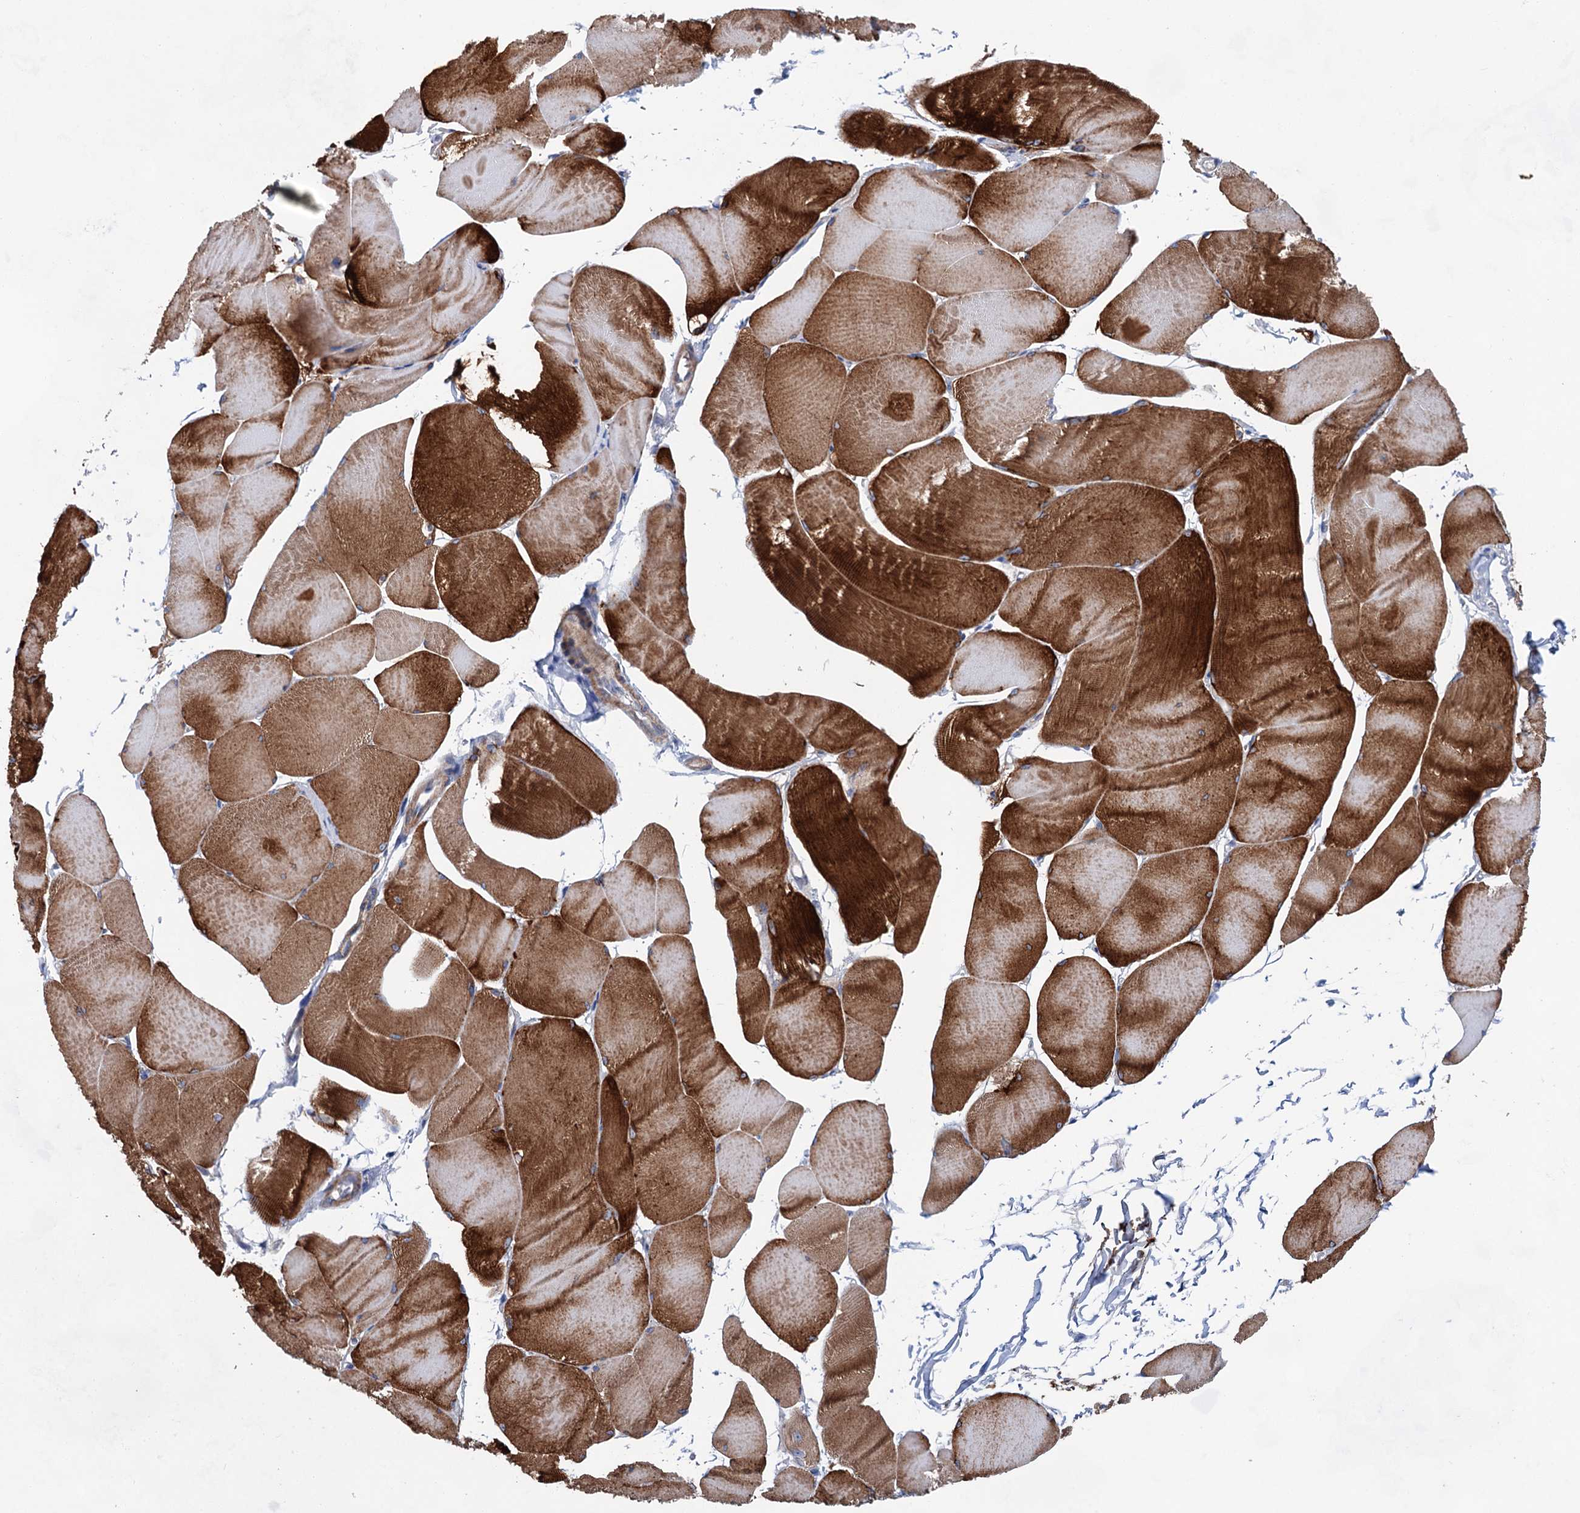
{"staining": {"intensity": "strong", "quantity": ">75%", "location": "cytoplasmic/membranous"}, "tissue": "skeletal muscle", "cell_type": "Myocytes", "image_type": "normal", "snomed": [{"axis": "morphology", "description": "Normal tissue, NOS"}, {"axis": "morphology", "description": "Basal cell carcinoma"}, {"axis": "topography", "description": "Skeletal muscle"}], "caption": "Immunohistochemical staining of benign skeletal muscle reveals strong cytoplasmic/membranous protein expression in about >75% of myocytes. (IHC, brightfield microscopy, high magnification).", "gene": "GPR155", "patient": {"sex": "female", "age": 64}}